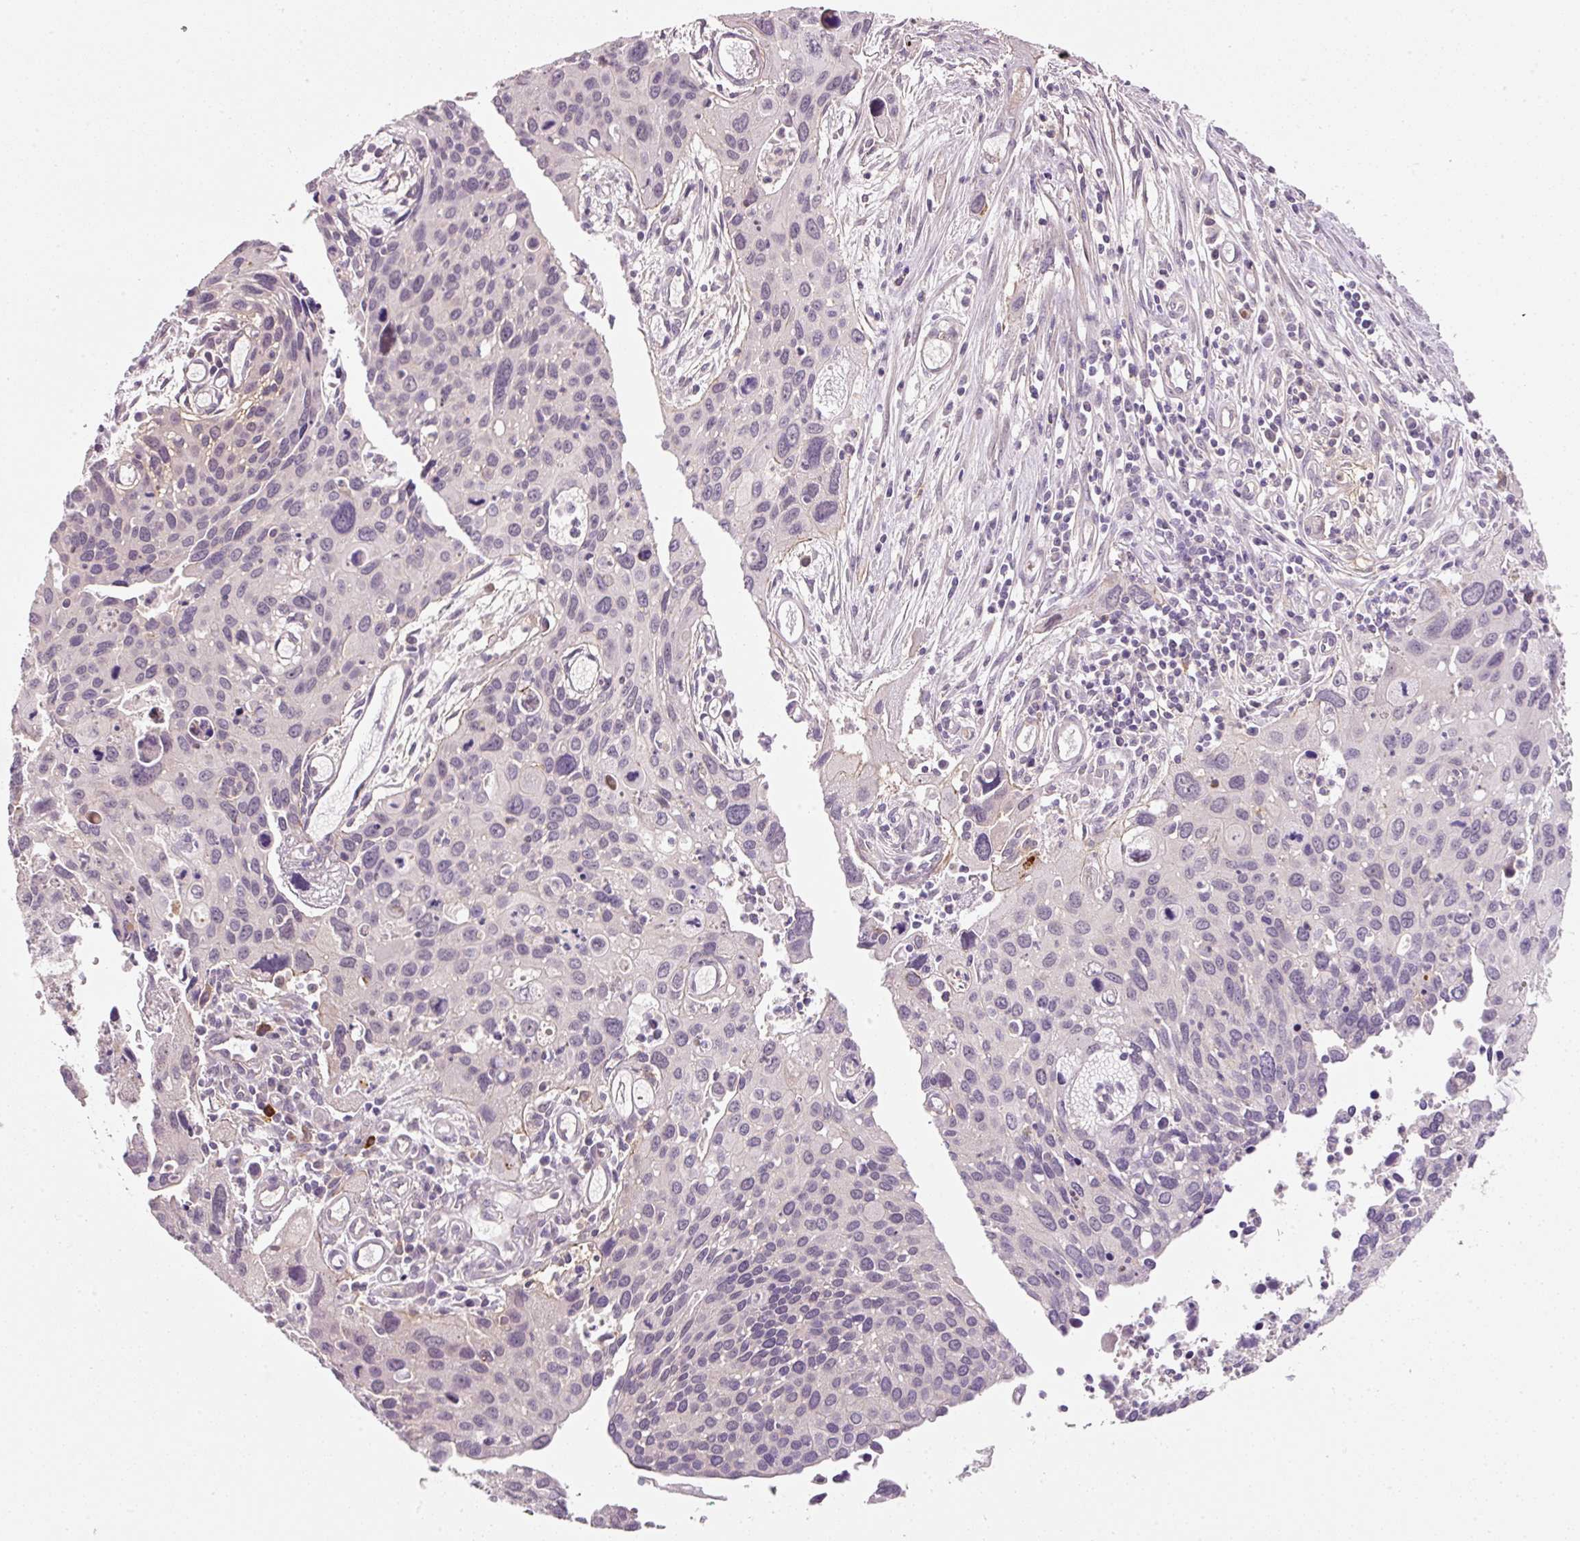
{"staining": {"intensity": "negative", "quantity": "none", "location": "none"}, "tissue": "cervical cancer", "cell_type": "Tumor cells", "image_type": "cancer", "snomed": [{"axis": "morphology", "description": "Squamous cell carcinoma, NOS"}, {"axis": "topography", "description": "Cervix"}], "caption": "An immunohistochemistry micrograph of cervical cancer is shown. There is no staining in tumor cells of cervical cancer.", "gene": "TIRAP", "patient": {"sex": "female", "age": 55}}